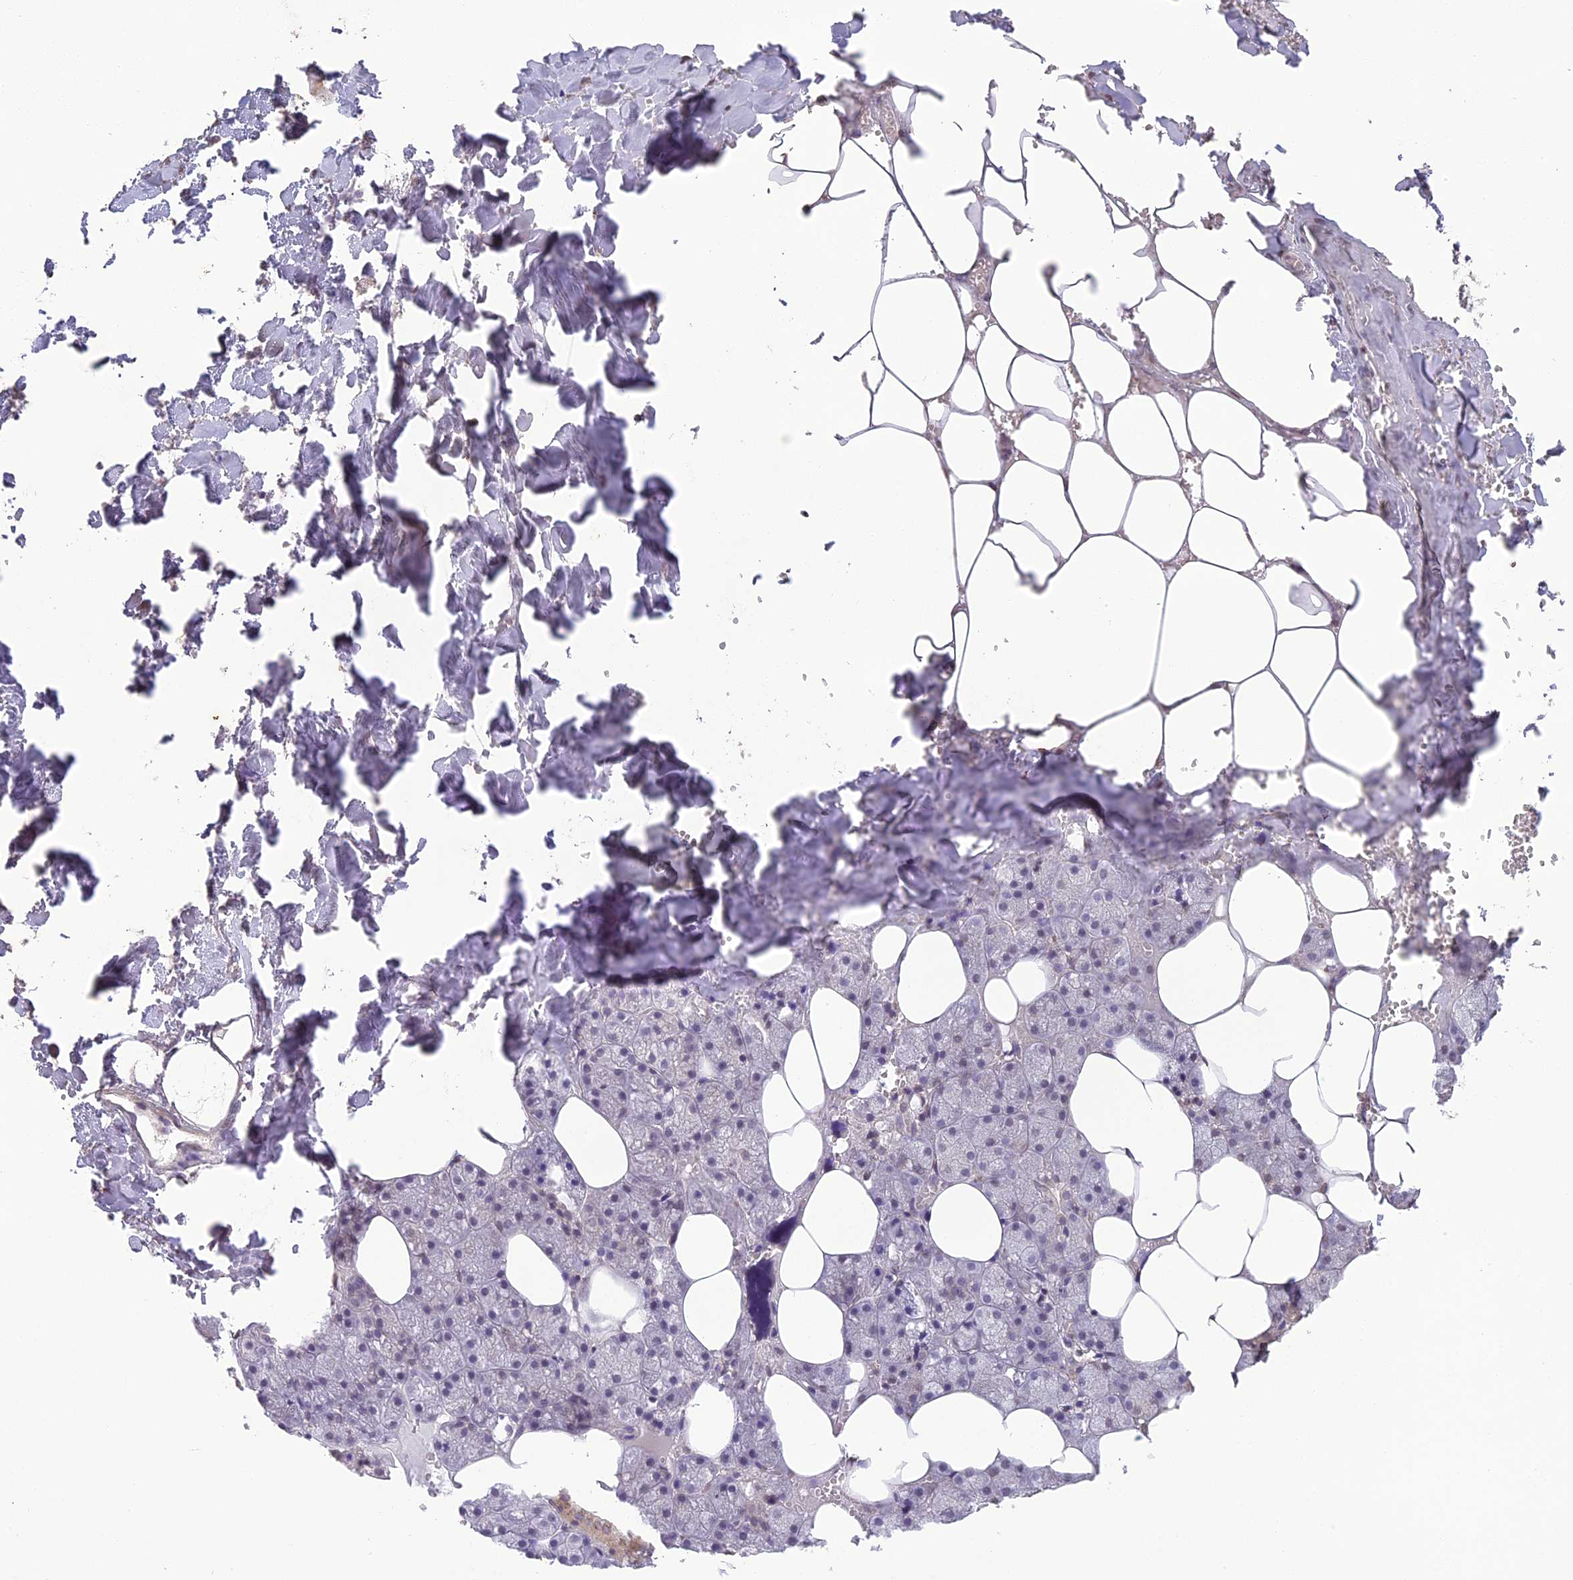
{"staining": {"intensity": "moderate", "quantity": "<25%", "location": "cytoplasmic/membranous"}, "tissue": "salivary gland", "cell_type": "Glandular cells", "image_type": "normal", "snomed": [{"axis": "morphology", "description": "Normal tissue, NOS"}, {"axis": "topography", "description": "Salivary gland"}], "caption": "This is a micrograph of immunohistochemistry (IHC) staining of benign salivary gland, which shows moderate positivity in the cytoplasmic/membranous of glandular cells.", "gene": "ERG28", "patient": {"sex": "male", "age": 62}}